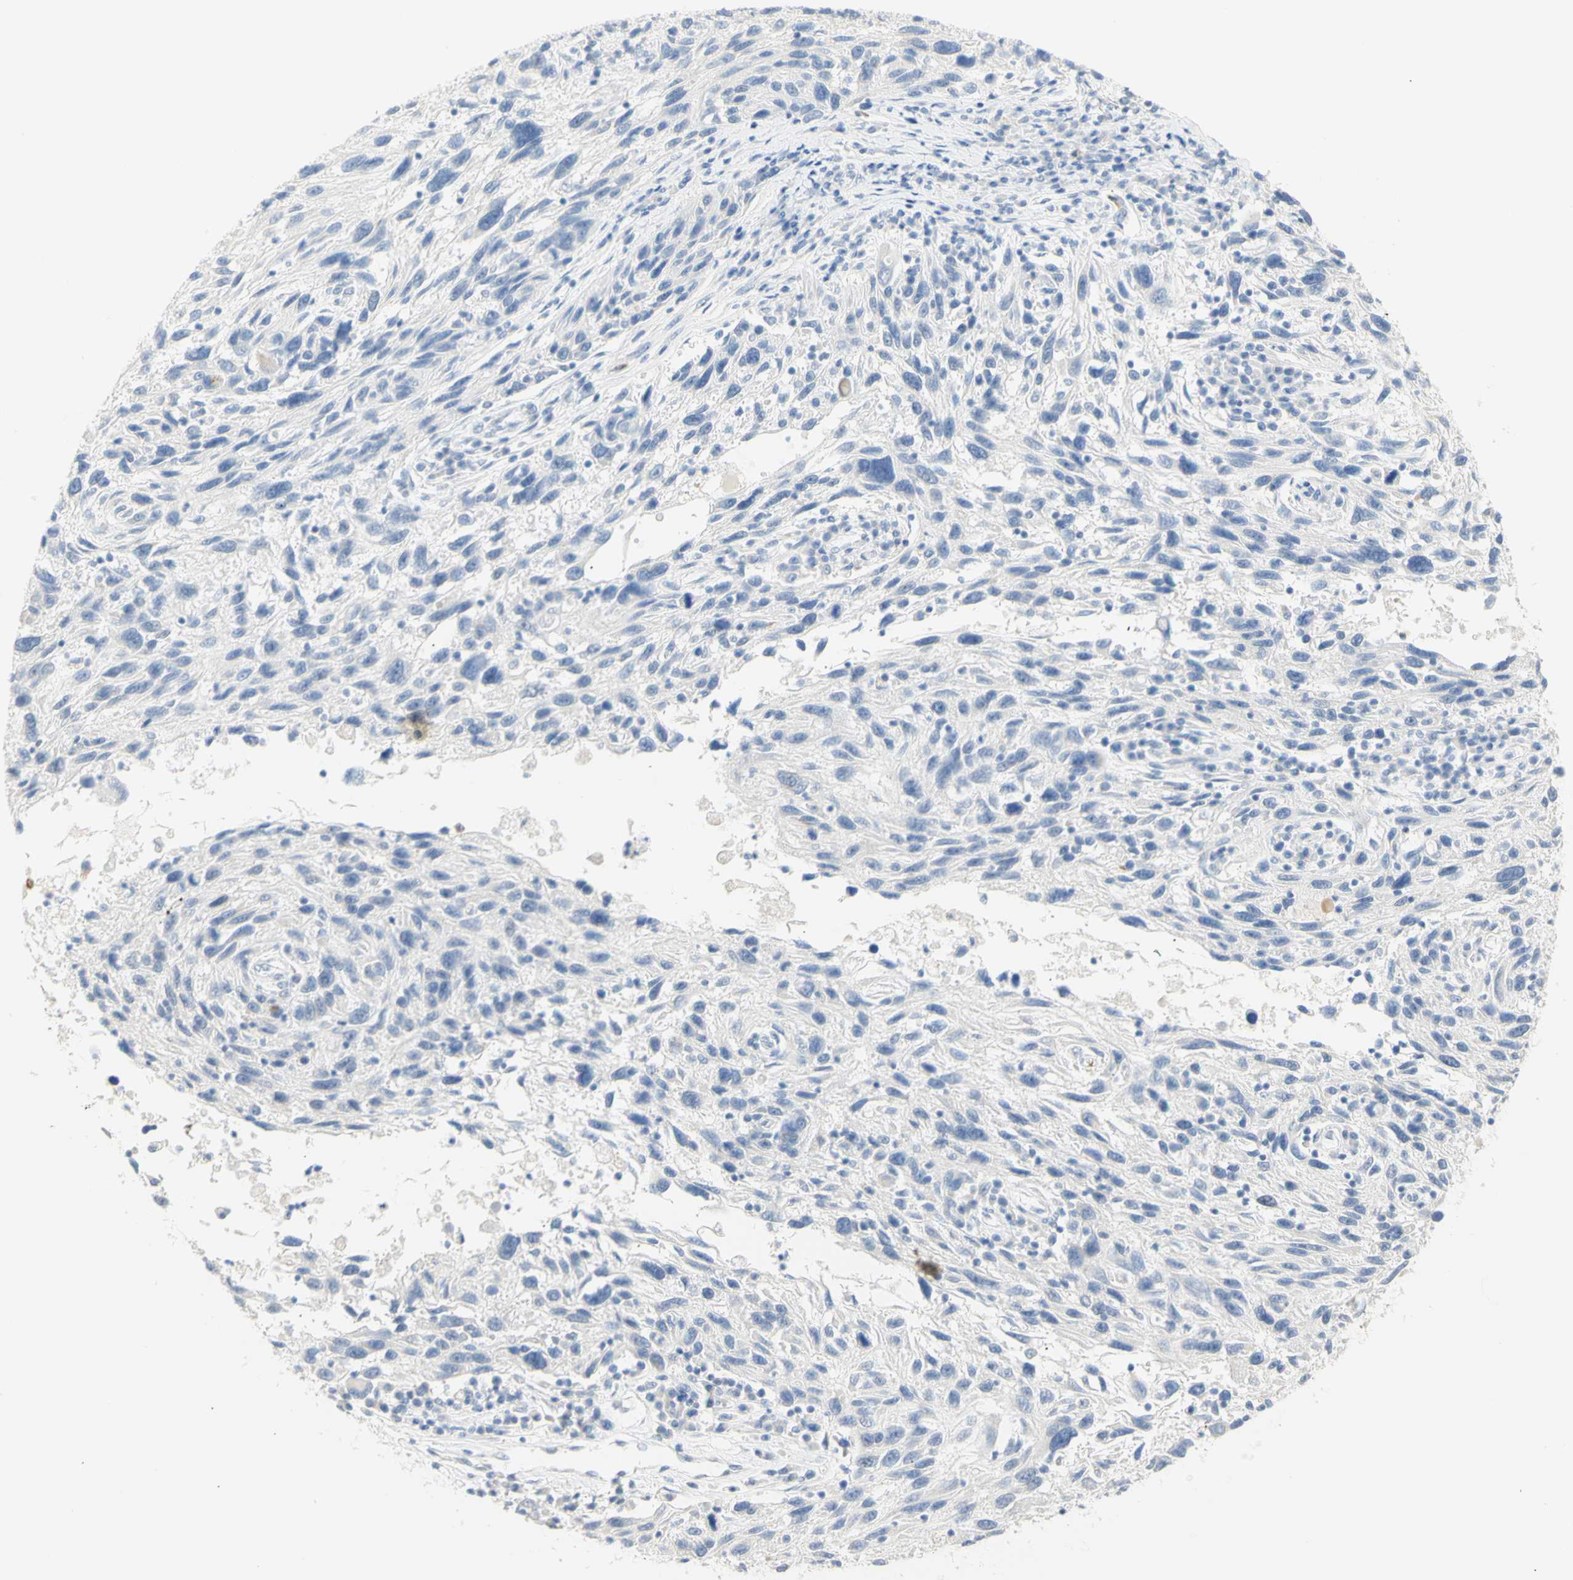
{"staining": {"intensity": "negative", "quantity": "none", "location": "none"}, "tissue": "melanoma", "cell_type": "Tumor cells", "image_type": "cancer", "snomed": [{"axis": "morphology", "description": "Malignant melanoma, NOS"}, {"axis": "topography", "description": "Skin"}], "caption": "Immunohistochemistry (IHC) micrograph of neoplastic tissue: melanoma stained with DAB demonstrates no significant protein staining in tumor cells.", "gene": "B4GALNT3", "patient": {"sex": "male", "age": 53}}